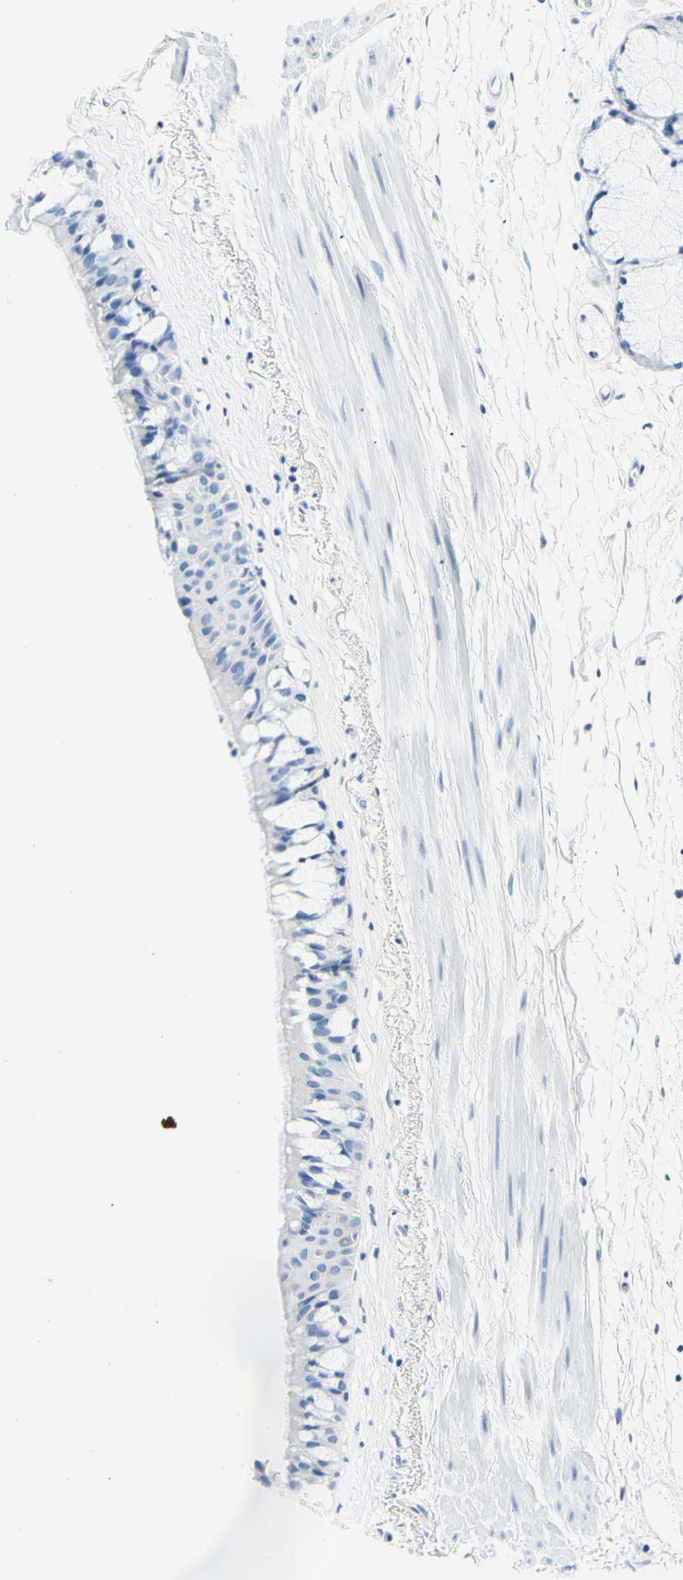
{"staining": {"intensity": "negative", "quantity": "none", "location": "none"}, "tissue": "bronchus", "cell_type": "Respiratory epithelial cells", "image_type": "normal", "snomed": [{"axis": "morphology", "description": "Normal tissue, NOS"}, {"axis": "topography", "description": "Bronchus"}], "caption": "Immunohistochemistry (IHC) image of benign bronchus: bronchus stained with DAB (3,3'-diaminobenzidine) demonstrates no significant protein expression in respiratory epithelial cells.", "gene": "HPCA", "patient": {"sex": "male", "age": 66}}